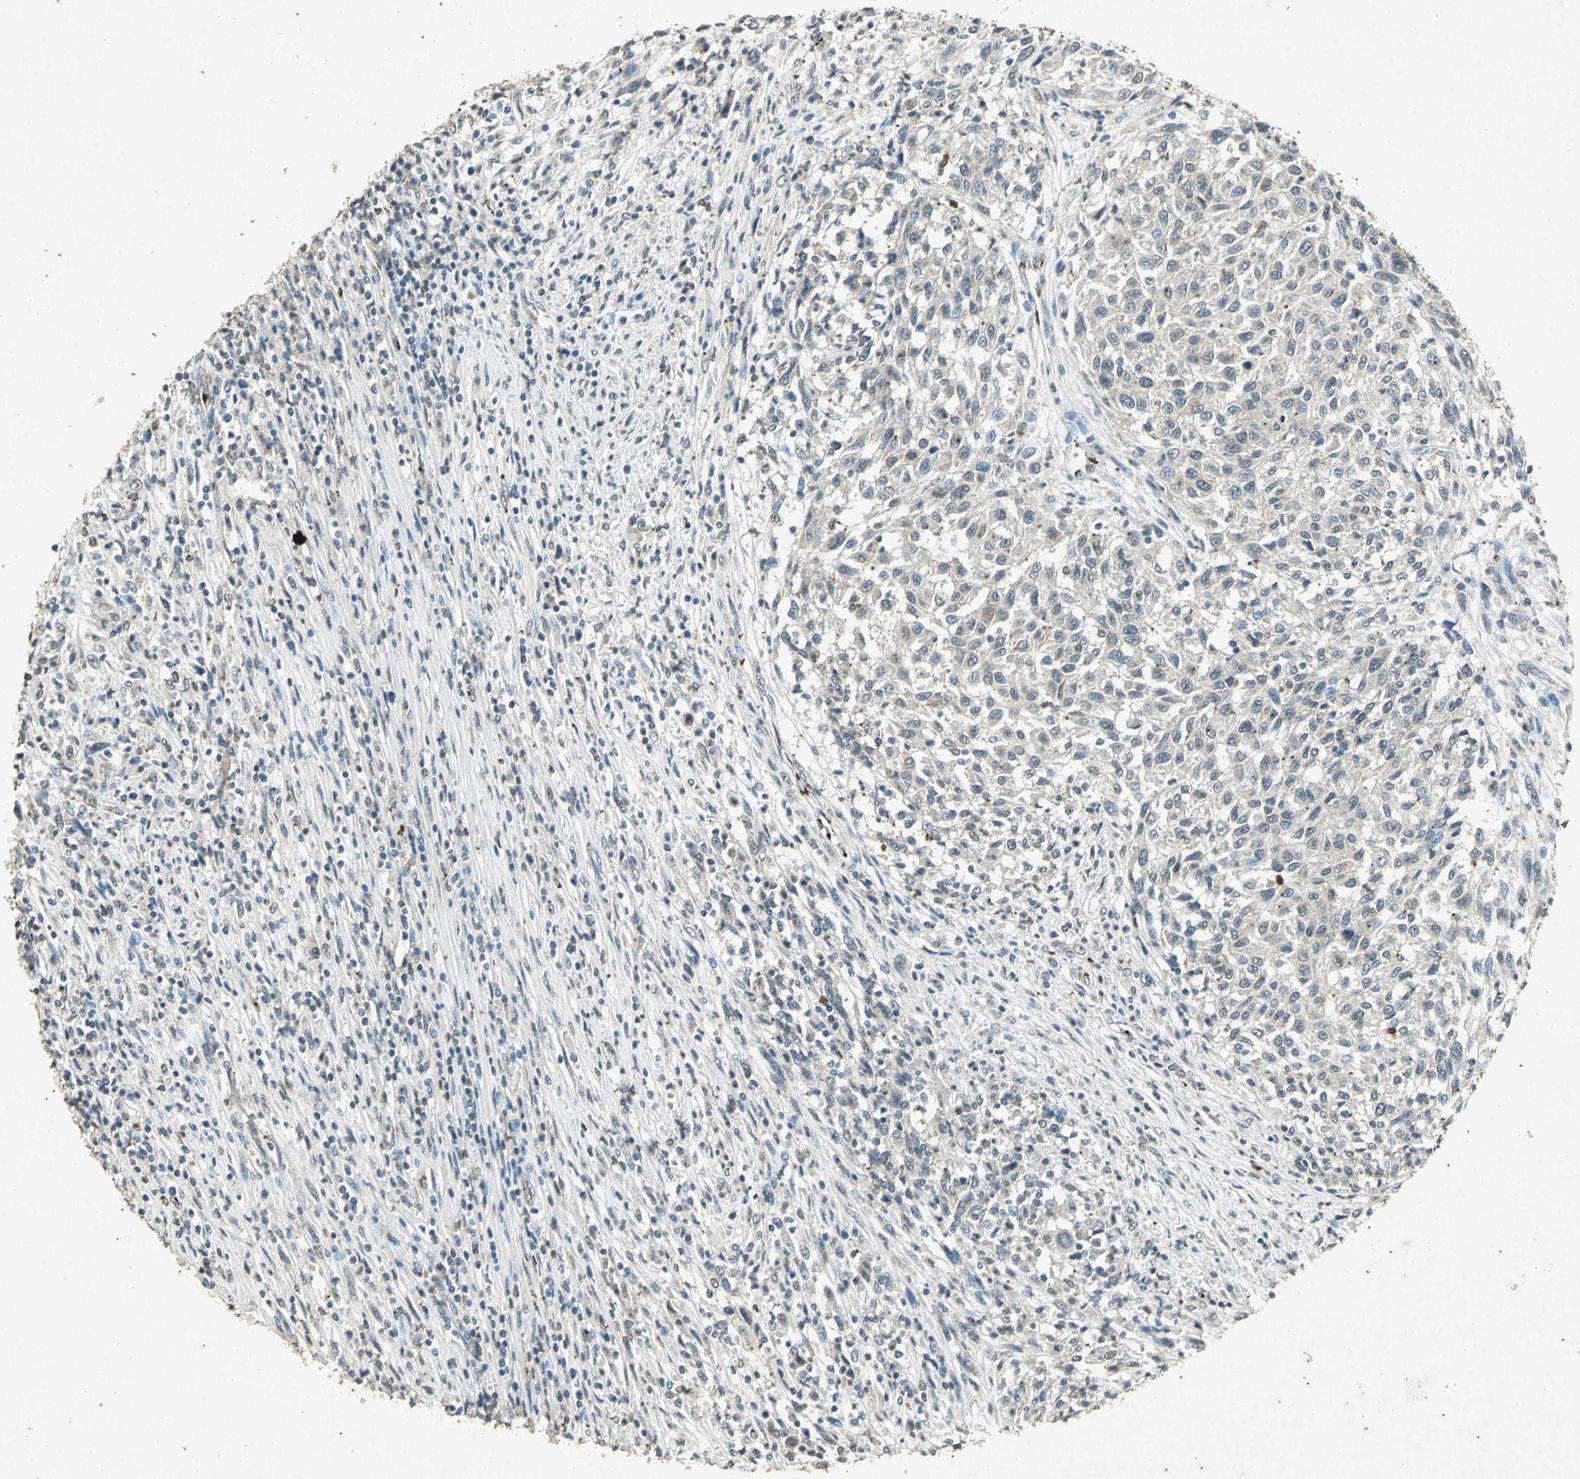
{"staining": {"intensity": "negative", "quantity": "none", "location": "none"}, "tissue": "melanoma", "cell_type": "Tumor cells", "image_type": "cancer", "snomed": [{"axis": "morphology", "description": "Malignant melanoma, Metastatic site"}, {"axis": "topography", "description": "Lymph node"}], "caption": "Tumor cells show no significant positivity in malignant melanoma (metastatic site).", "gene": "PSEN1", "patient": {"sex": "male", "age": 61}}